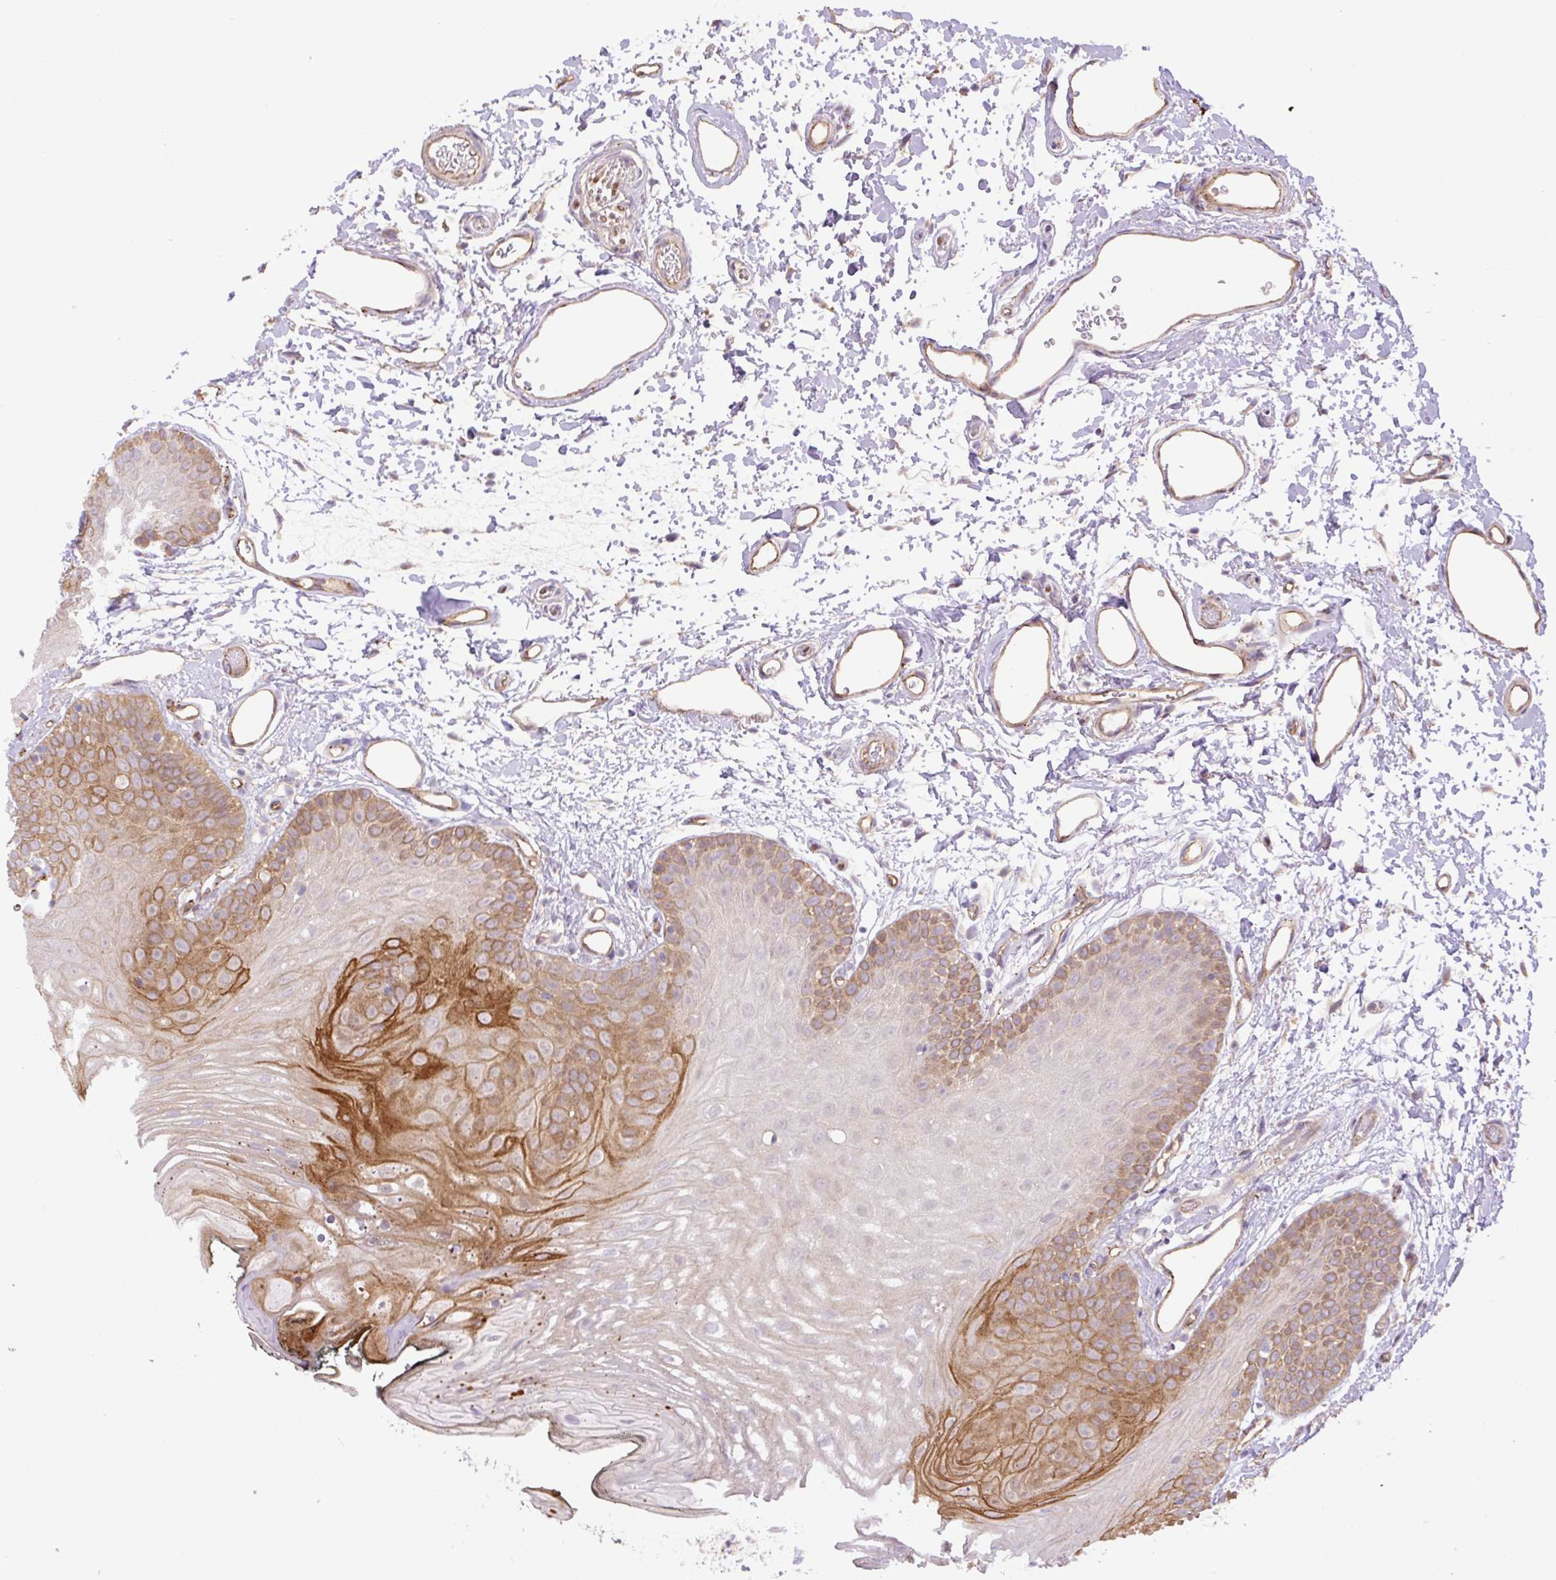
{"staining": {"intensity": "moderate", "quantity": "25%-75%", "location": "cytoplasmic/membranous"}, "tissue": "oral mucosa", "cell_type": "Squamous epithelial cells", "image_type": "normal", "snomed": [{"axis": "morphology", "description": "Normal tissue, NOS"}, {"axis": "morphology", "description": "Squamous cell carcinoma, NOS"}, {"axis": "topography", "description": "Oral tissue"}, {"axis": "topography", "description": "Head-Neck"}], "caption": "High-magnification brightfield microscopy of normal oral mucosa stained with DAB (3,3'-diaminobenzidine) (brown) and counterstained with hematoxylin (blue). squamous epithelial cells exhibit moderate cytoplasmic/membranous positivity is present in approximately25%-75% of cells. The protein of interest is shown in brown color, while the nuclei are stained blue.", "gene": "PPME1", "patient": {"sex": "female", "age": 81}}